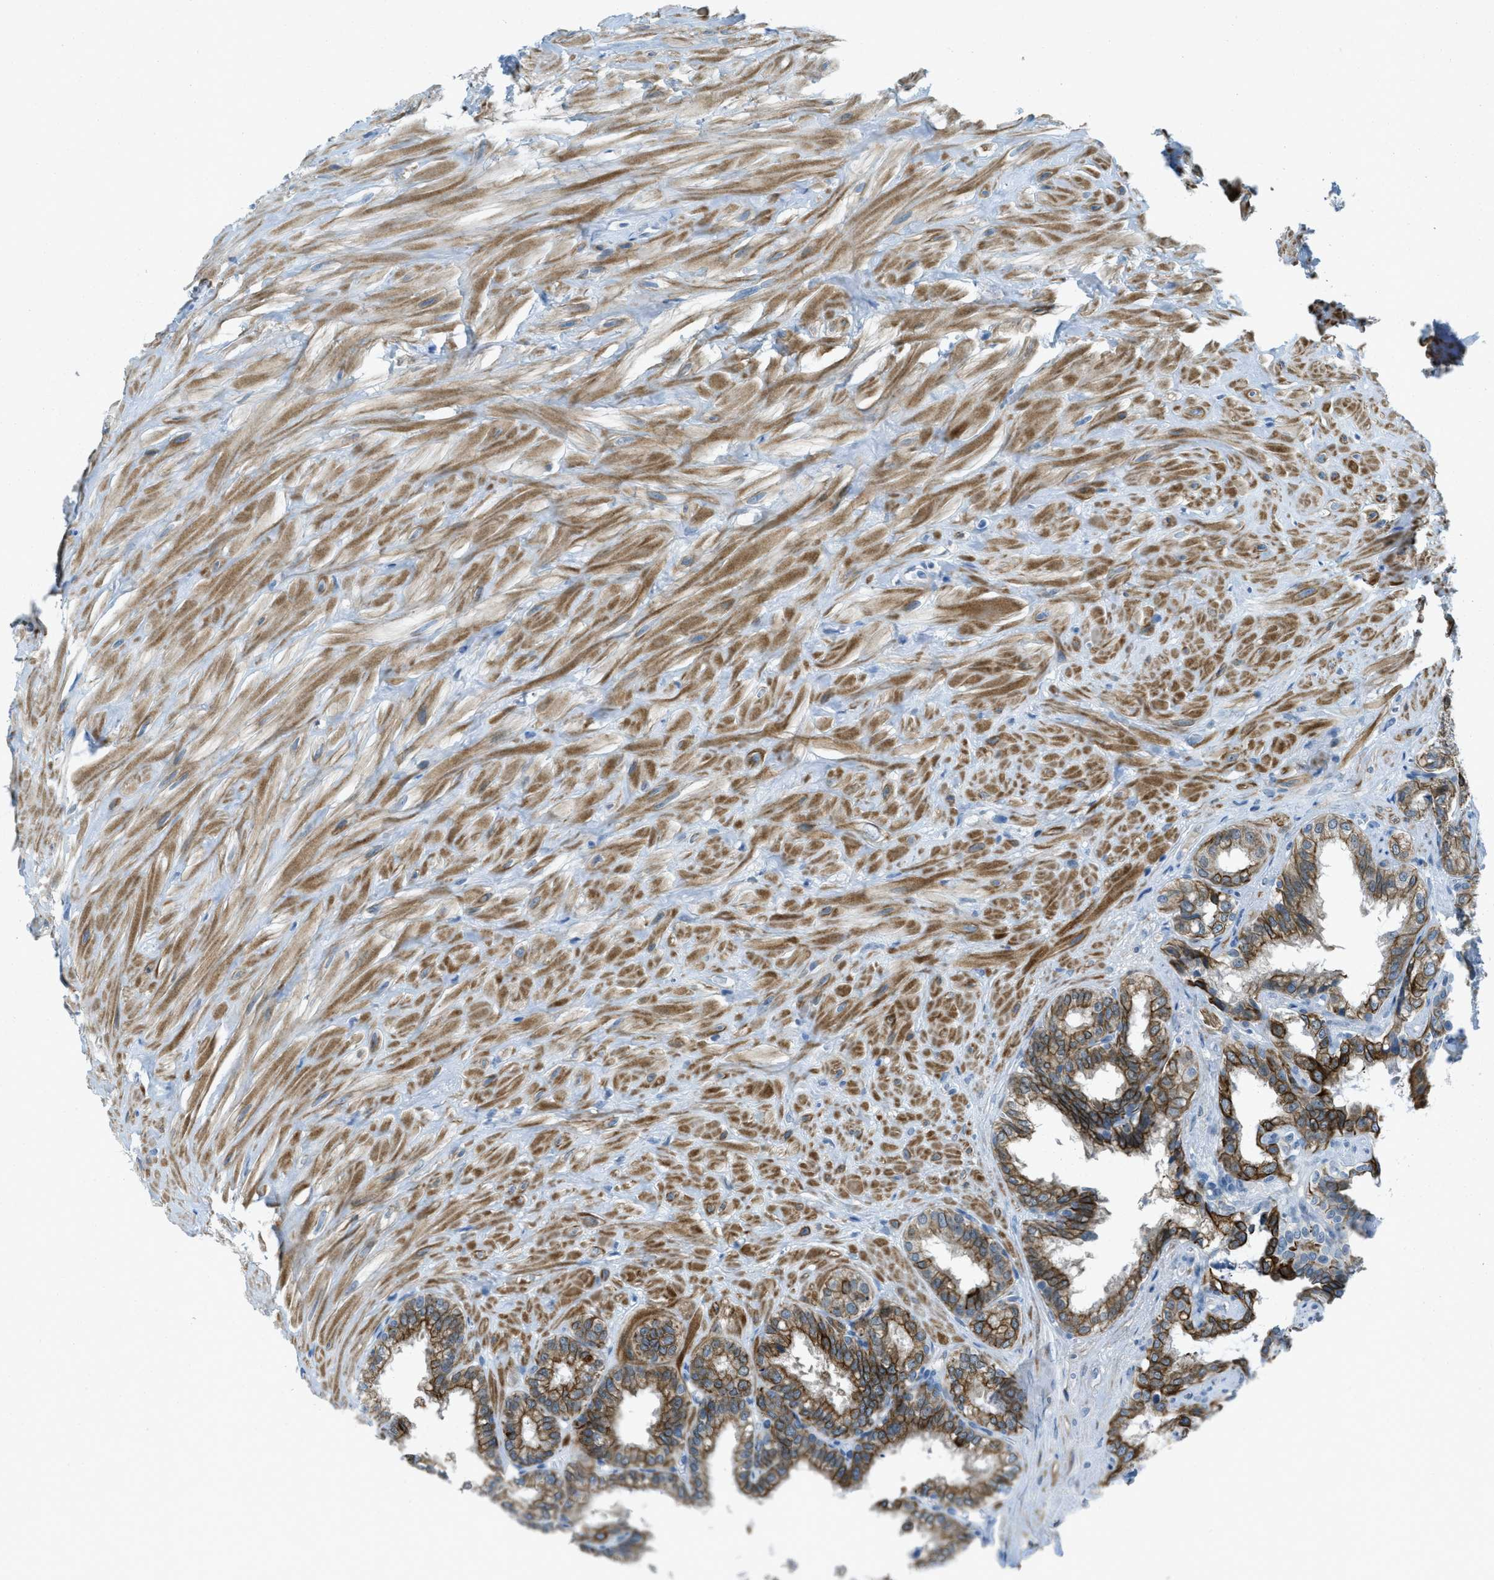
{"staining": {"intensity": "moderate", "quantity": ">75%", "location": "cytoplasmic/membranous"}, "tissue": "seminal vesicle", "cell_type": "Glandular cells", "image_type": "normal", "snomed": [{"axis": "morphology", "description": "Normal tissue, NOS"}, {"axis": "topography", "description": "Seminal veicle"}], "caption": "A high-resolution histopathology image shows immunohistochemistry (IHC) staining of normal seminal vesicle, which reveals moderate cytoplasmic/membranous expression in approximately >75% of glandular cells.", "gene": "KLHL8", "patient": {"sex": "male", "age": 64}}